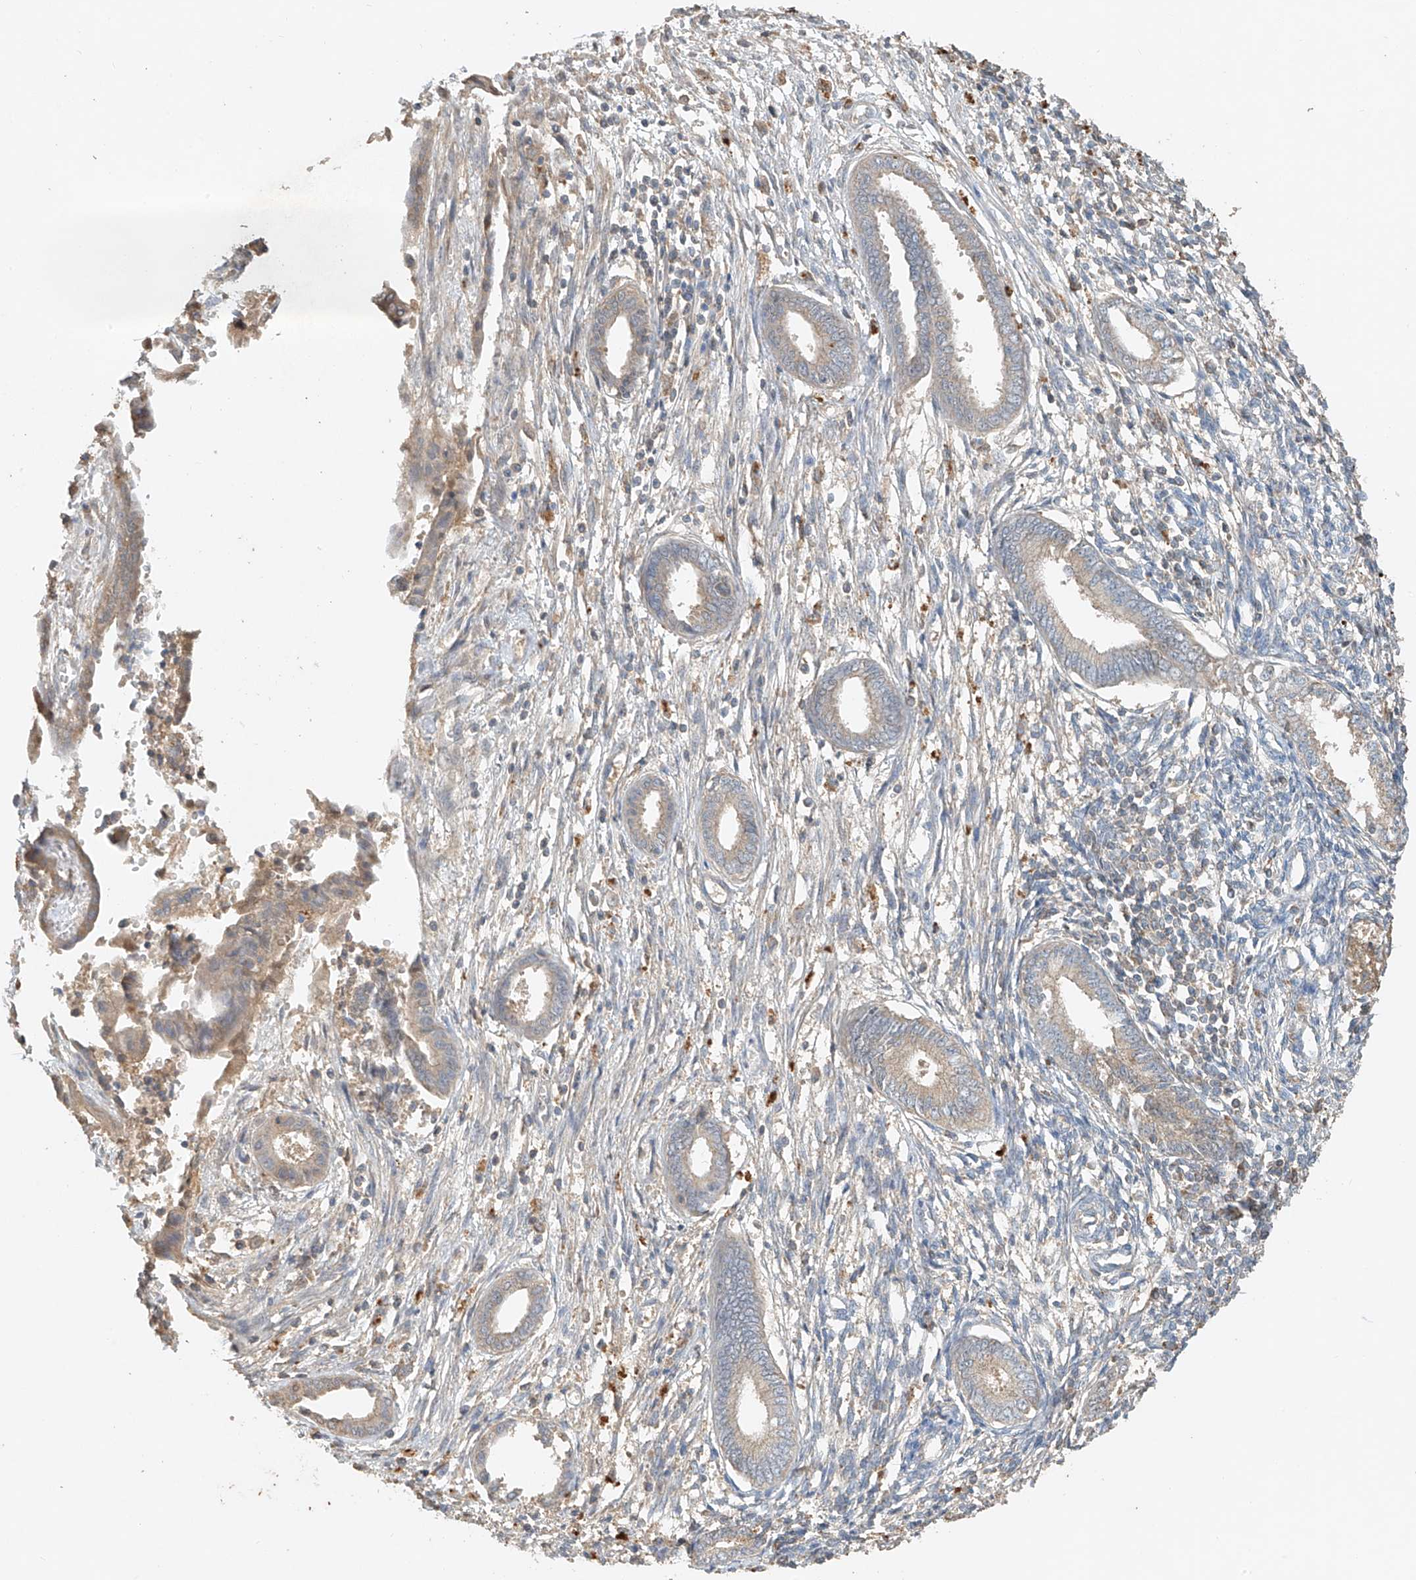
{"staining": {"intensity": "negative", "quantity": "none", "location": "none"}, "tissue": "endometrium", "cell_type": "Cells in endometrial stroma", "image_type": "normal", "snomed": [{"axis": "morphology", "description": "Normal tissue, NOS"}, {"axis": "topography", "description": "Endometrium"}], "caption": "An IHC histopathology image of unremarkable endometrium is shown. There is no staining in cells in endometrial stroma of endometrium. (DAB IHC, high magnification).", "gene": "GNB1L", "patient": {"sex": "female", "age": 56}}